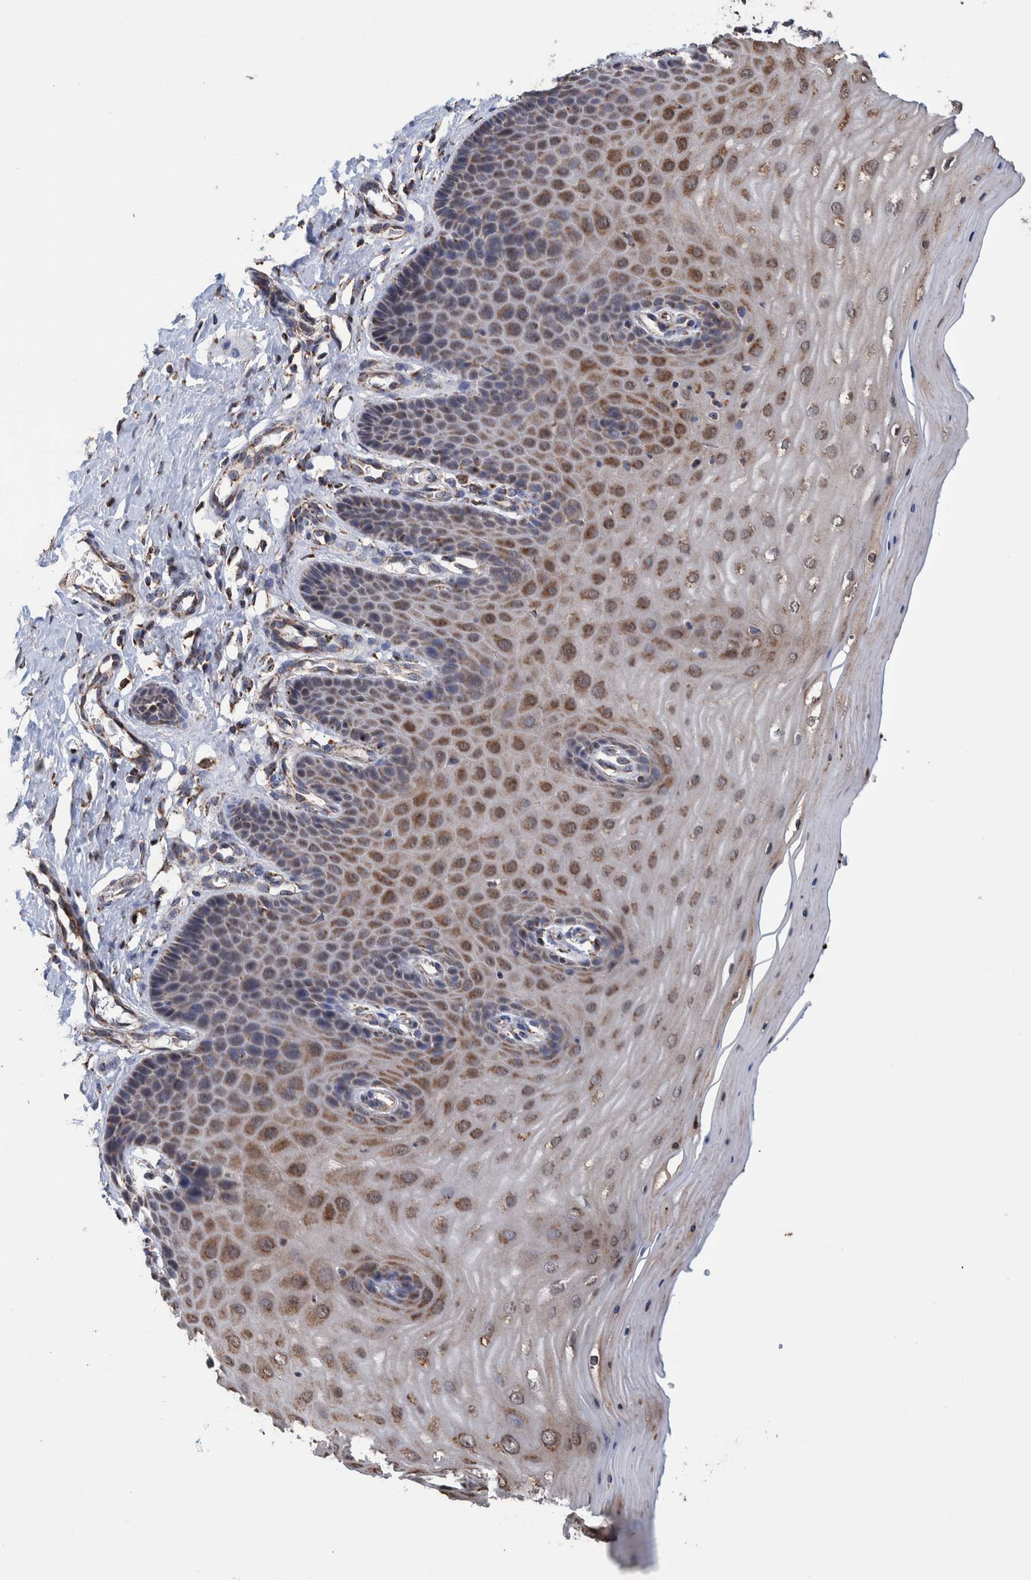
{"staining": {"intensity": "weak", "quantity": "25%-75%", "location": "cytoplasmic/membranous"}, "tissue": "cervix", "cell_type": "Glandular cells", "image_type": "normal", "snomed": [{"axis": "morphology", "description": "Normal tissue, NOS"}, {"axis": "topography", "description": "Cervix"}], "caption": "Brown immunohistochemical staining in unremarkable human cervix reveals weak cytoplasmic/membranous positivity in about 25%-75% of glandular cells. Using DAB (brown) and hematoxylin (blue) stains, captured at high magnification using brightfield microscopy.", "gene": "DECR1", "patient": {"sex": "female", "age": 55}}